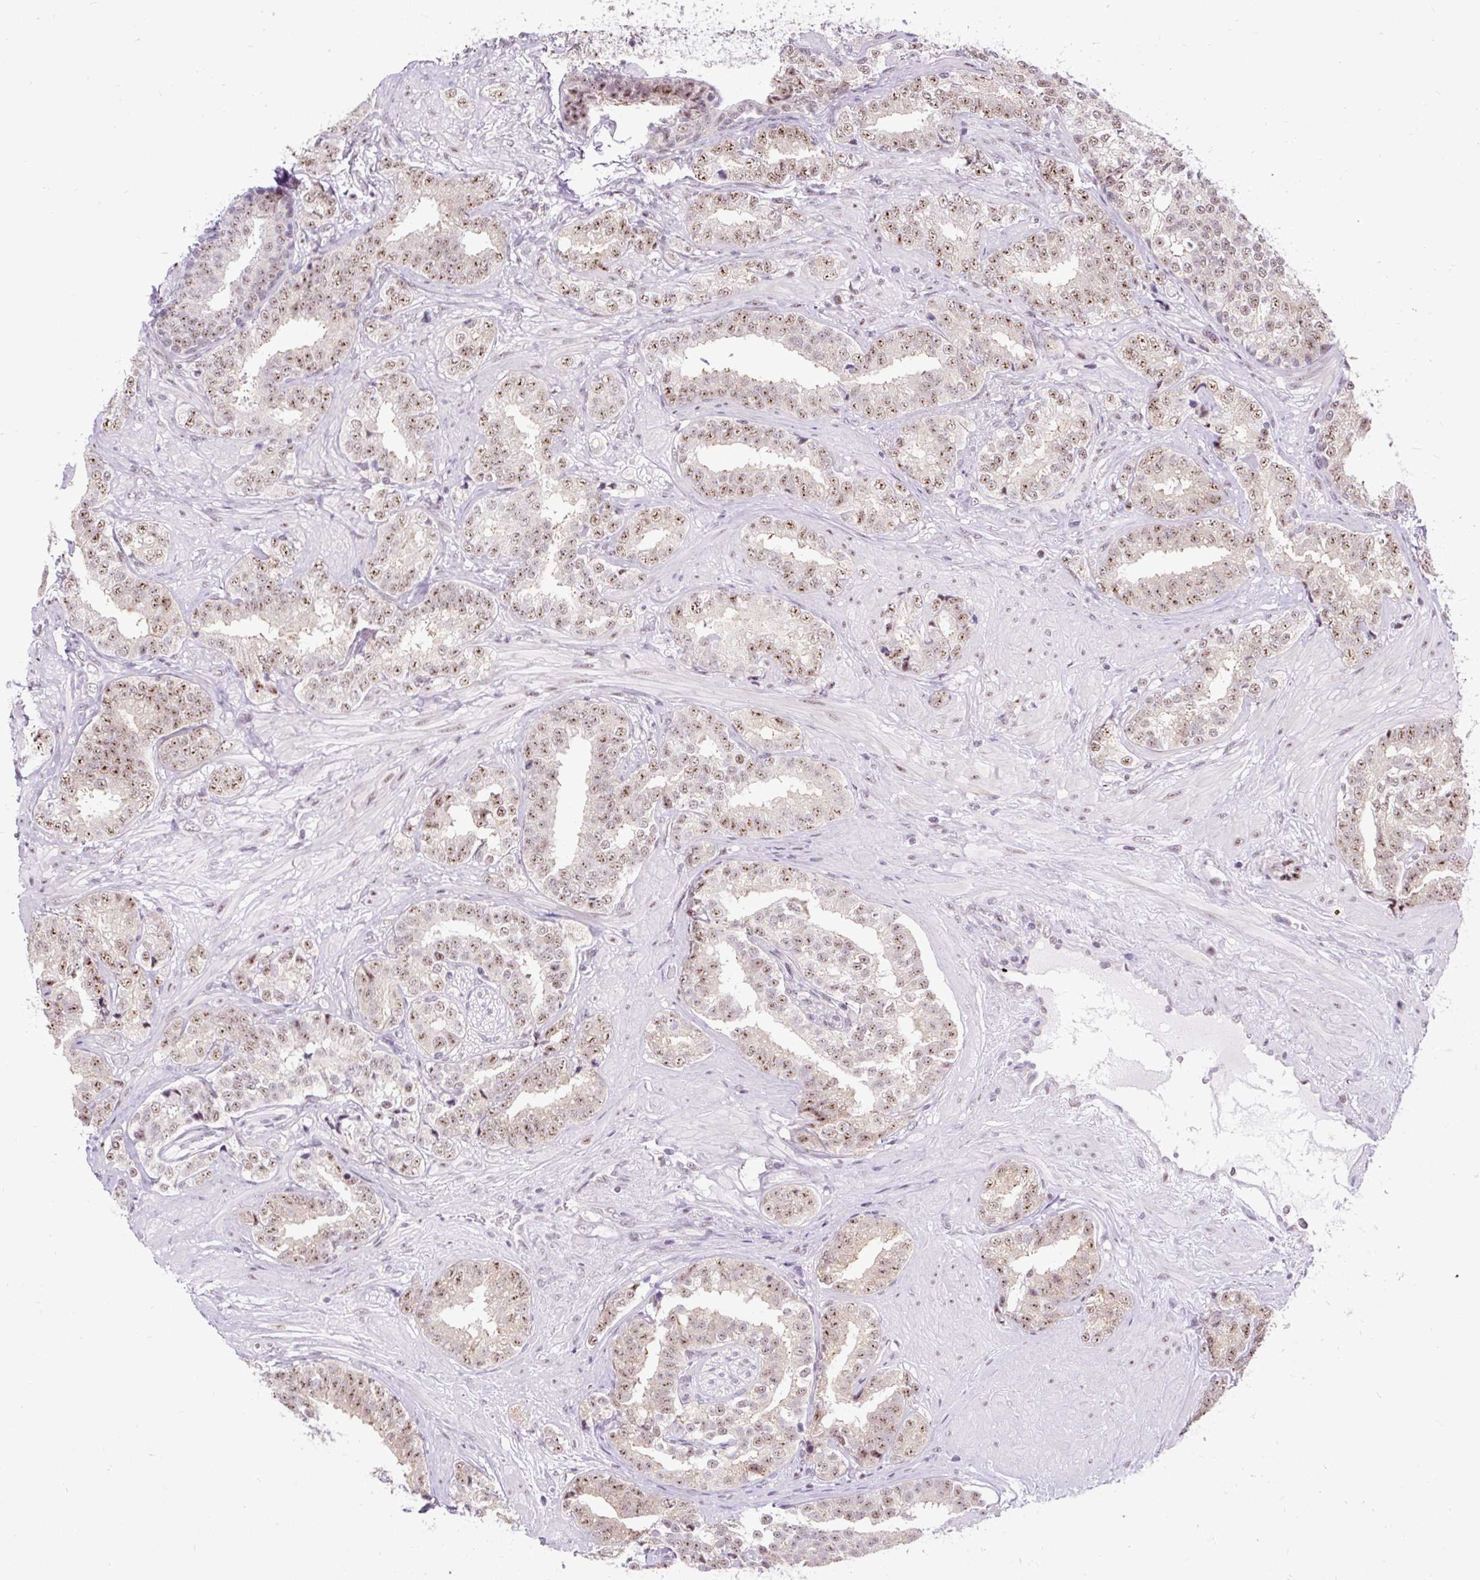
{"staining": {"intensity": "moderate", "quantity": "25%-75%", "location": "nuclear"}, "tissue": "prostate cancer", "cell_type": "Tumor cells", "image_type": "cancer", "snomed": [{"axis": "morphology", "description": "Adenocarcinoma, High grade"}, {"axis": "topography", "description": "Prostate"}], "caption": "Immunohistochemical staining of prostate high-grade adenocarcinoma displays medium levels of moderate nuclear protein expression in about 25%-75% of tumor cells. The staining was performed using DAB to visualize the protein expression in brown, while the nuclei were stained in blue with hematoxylin (Magnification: 20x).", "gene": "SMC5", "patient": {"sex": "male", "age": 72}}